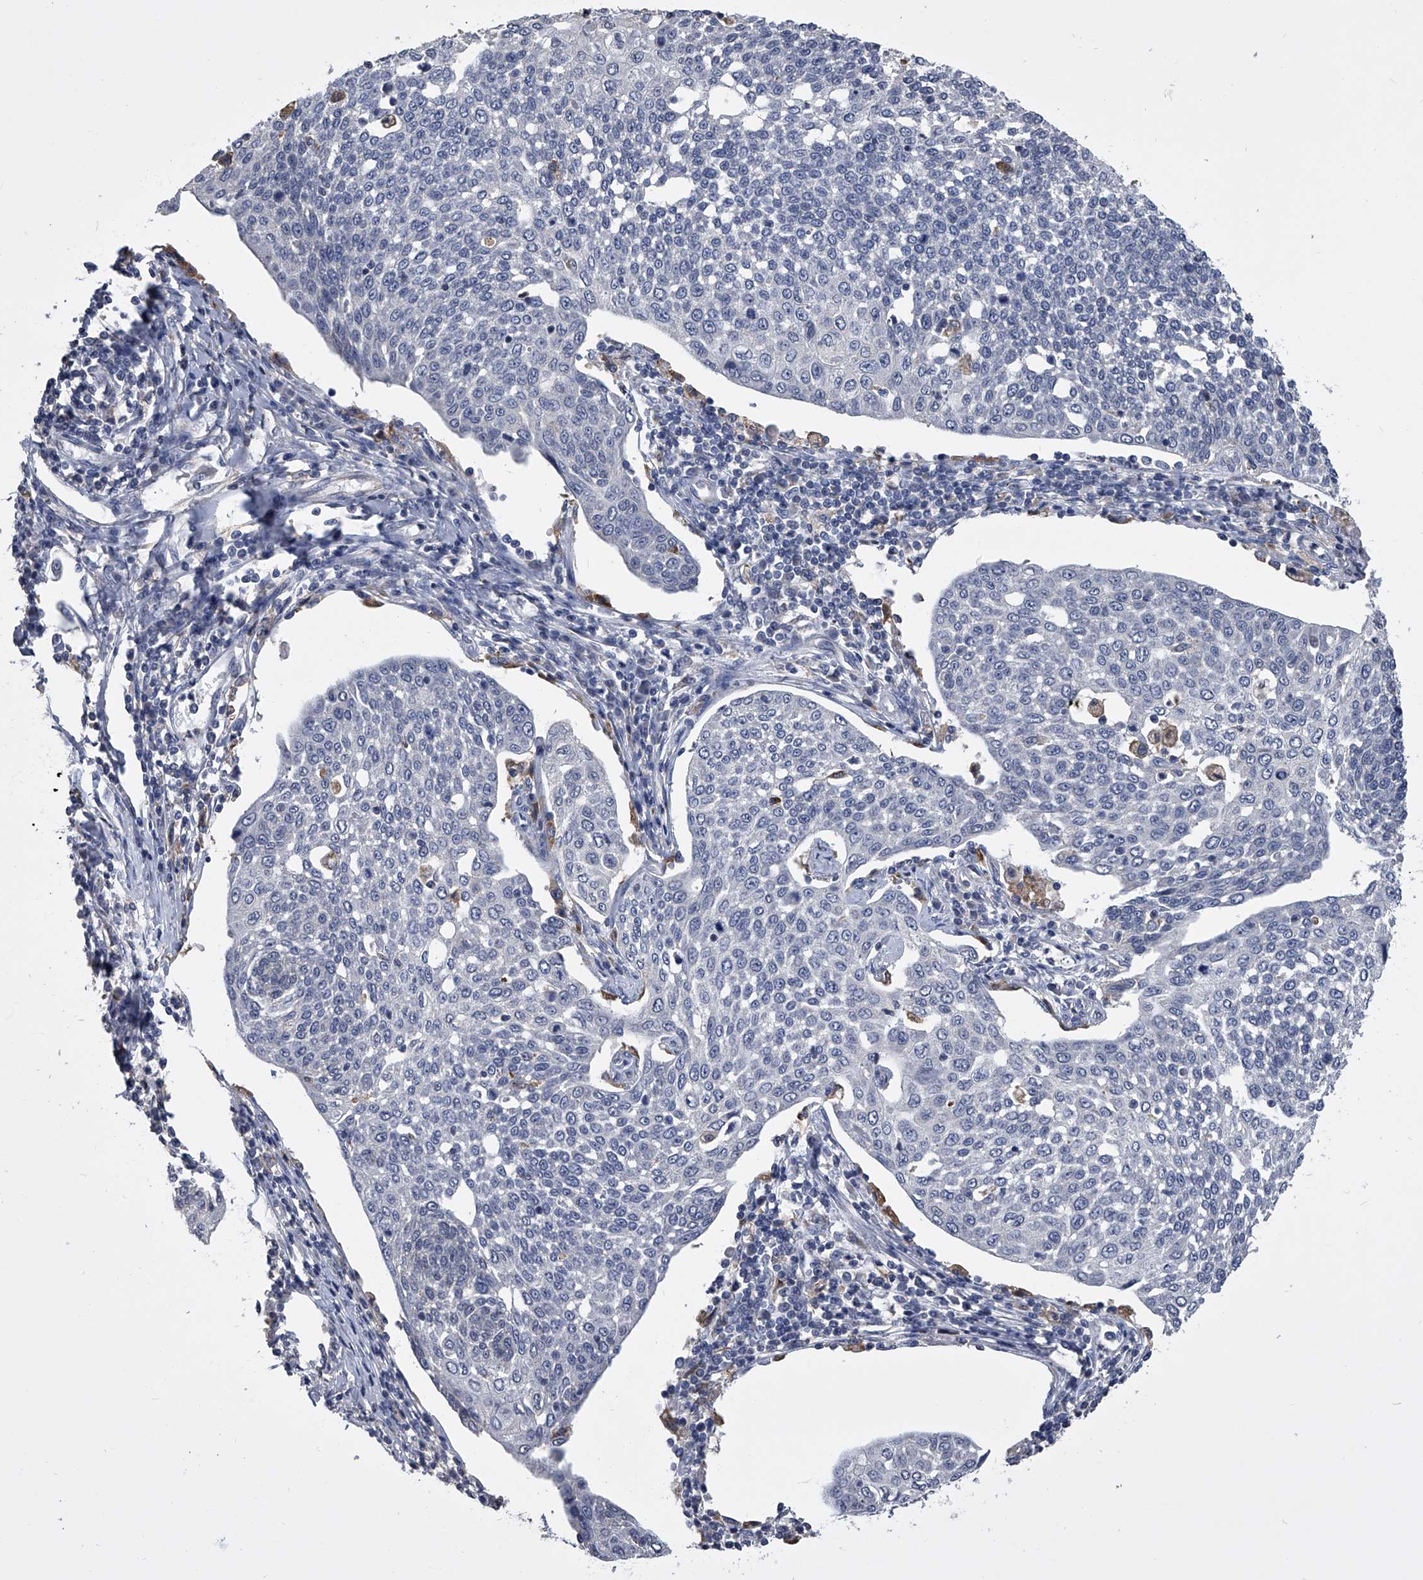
{"staining": {"intensity": "negative", "quantity": "none", "location": "none"}, "tissue": "cervical cancer", "cell_type": "Tumor cells", "image_type": "cancer", "snomed": [{"axis": "morphology", "description": "Squamous cell carcinoma, NOS"}, {"axis": "topography", "description": "Cervix"}], "caption": "DAB (3,3'-diaminobenzidine) immunohistochemical staining of human cervical cancer demonstrates no significant positivity in tumor cells. The staining is performed using DAB brown chromogen with nuclei counter-stained in using hematoxylin.", "gene": "MAP4K3", "patient": {"sex": "female", "age": 34}}